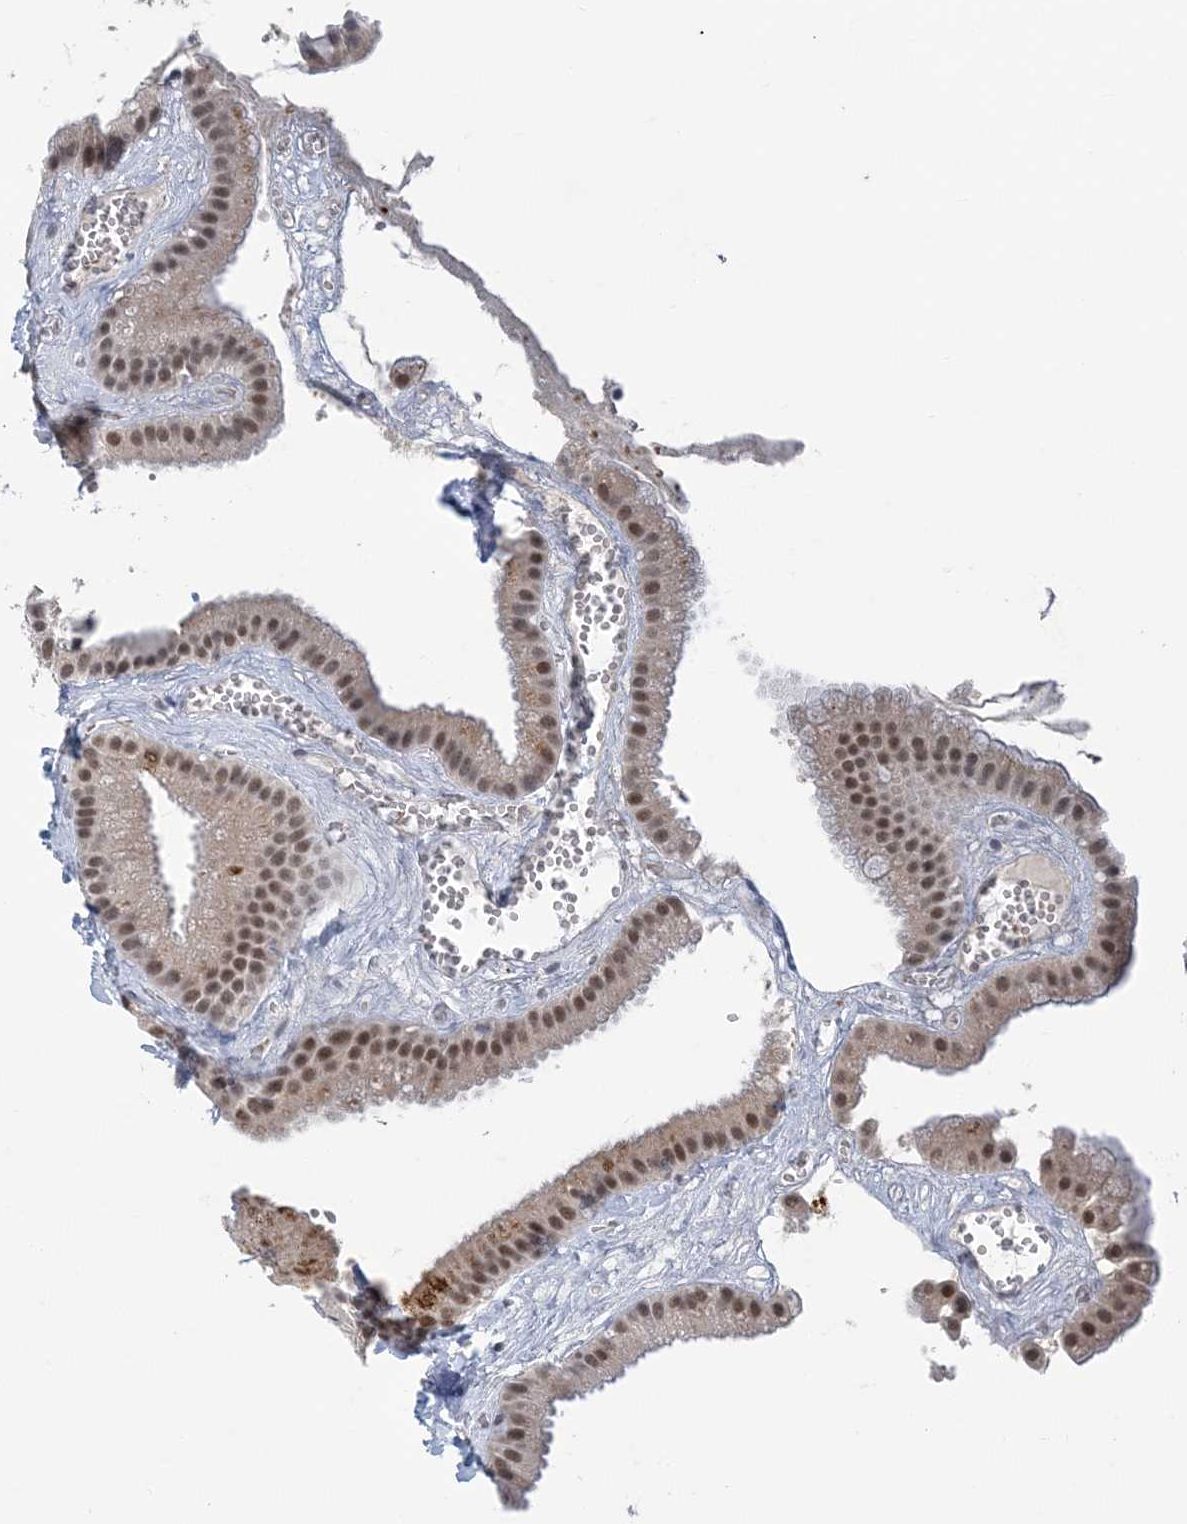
{"staining": {"intensity": "moderate", "quantity": ">75%", "location": "nuclear"}, "tissue": "gallbladder", "cell_type": "Glandular cells", "image_type": "normal", "snomed": [{"axis": "morphology", "description": "Normal tissue, NOS"}, {"axis": "topography", "description": "Gallbladder"}], "caption": "The photomicrograph demonstrates staining of normal gallbladder, revealing moderate nuclear protein staining (brown color) within glandular cells. (DAB (3,3'-diaminobenzidine) IHC, brown staining for protein, blue staining for nuclei).", "gene": "ZBTB7A", "patient": {"sex": "male", "age": 55}}